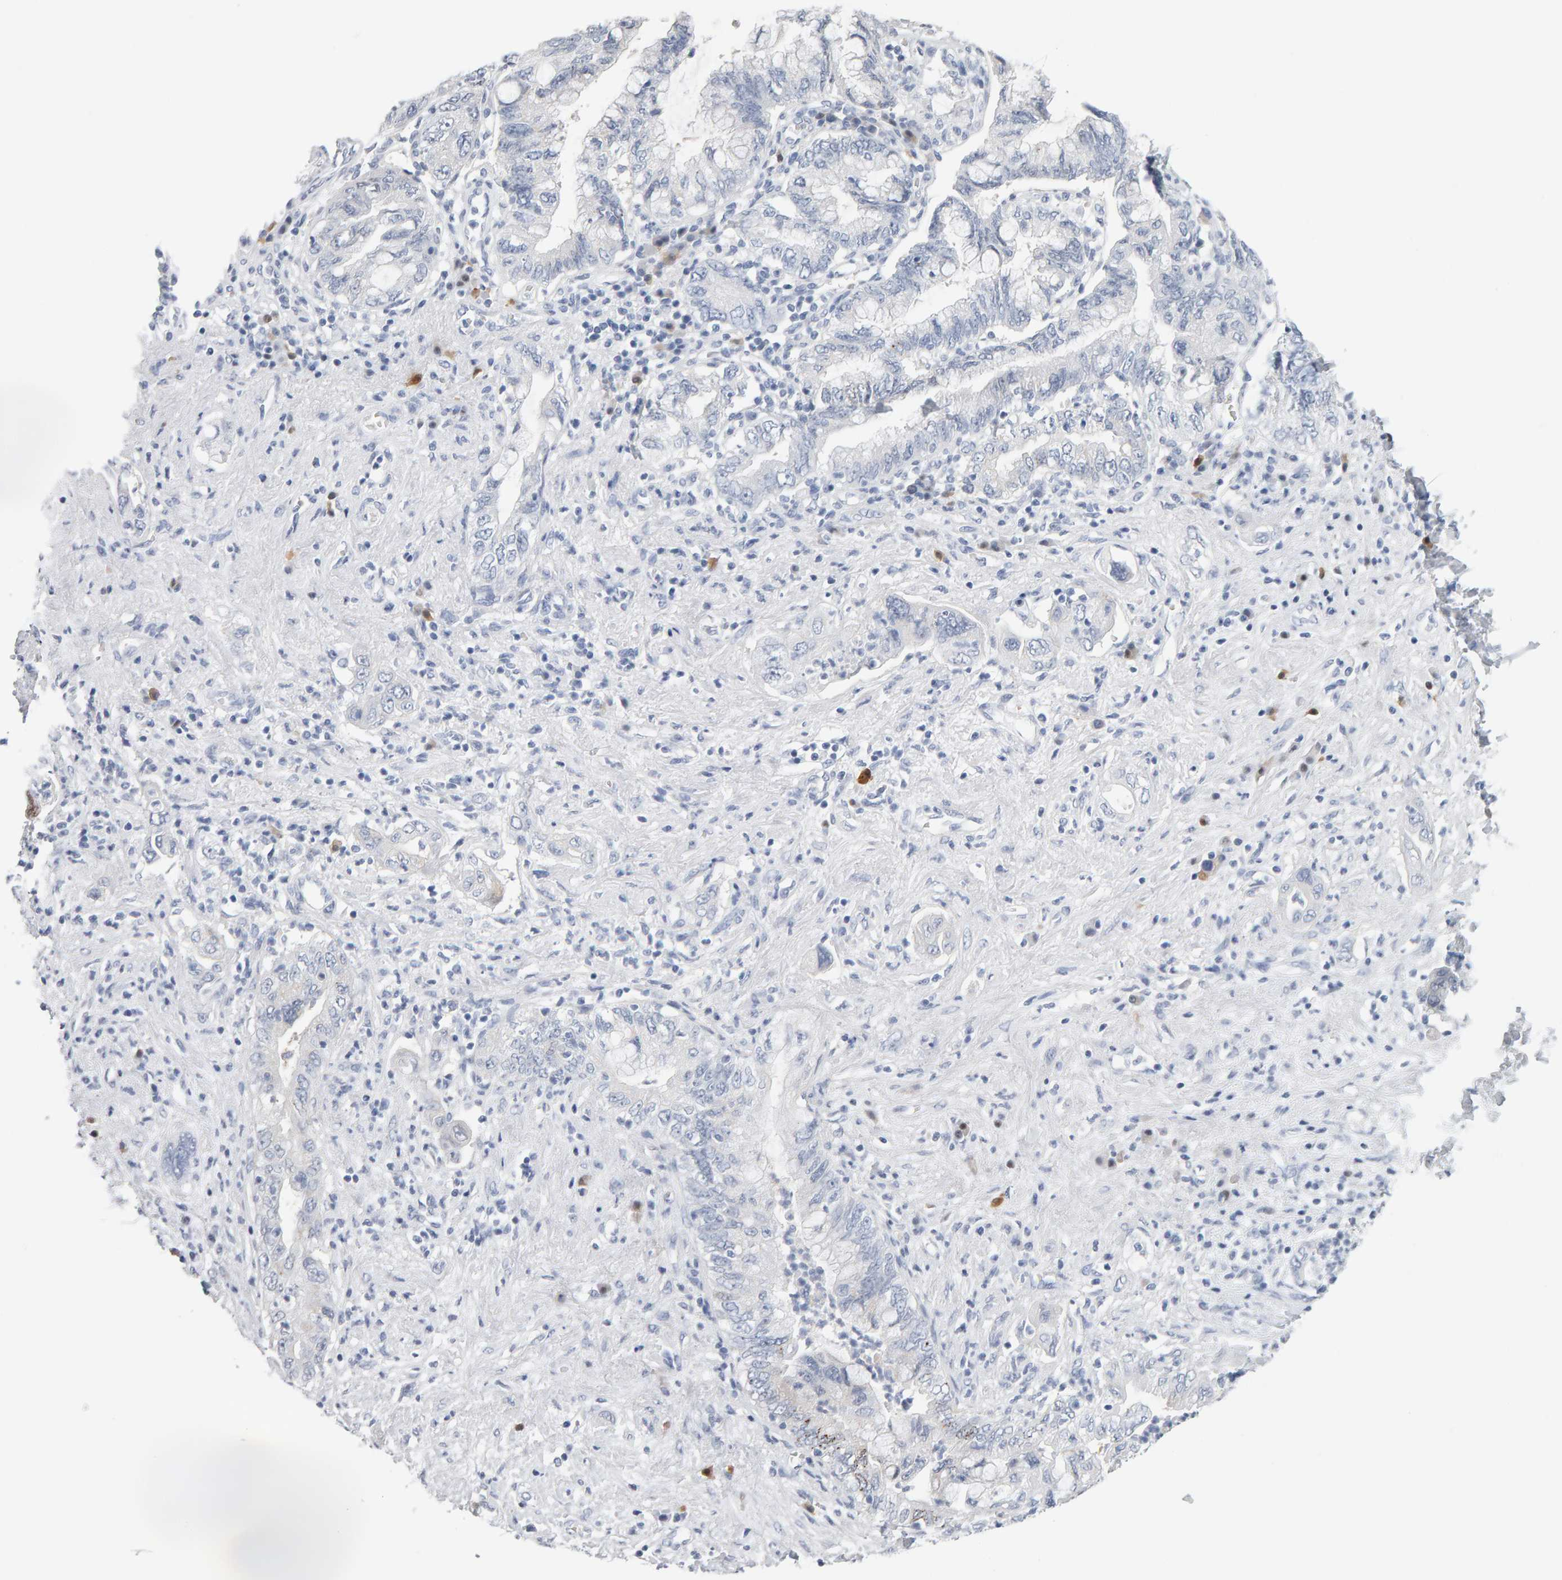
{"staining": {"intensity": "negative", "quantity": "none", "location": "none"}, "tissue": "pancreatic cancer", "cell_type": "Tumor cells", "image_type": "cancer", "snomed": [{"axis": "morphology", "description": "Adenocarcinoma, NOS"}, {"axis": "topography", "description": "Pancreas"}], "caption": "Immunohistochemistry photomicrograph of neoplastic tissue: pancreatic cancer stained with DAB (3,3'-diaminobenzidine) exhibits no significant protein staining in tumor cells.", "gene": "CTH", "patient": {"sex": "female", "age": 73}}